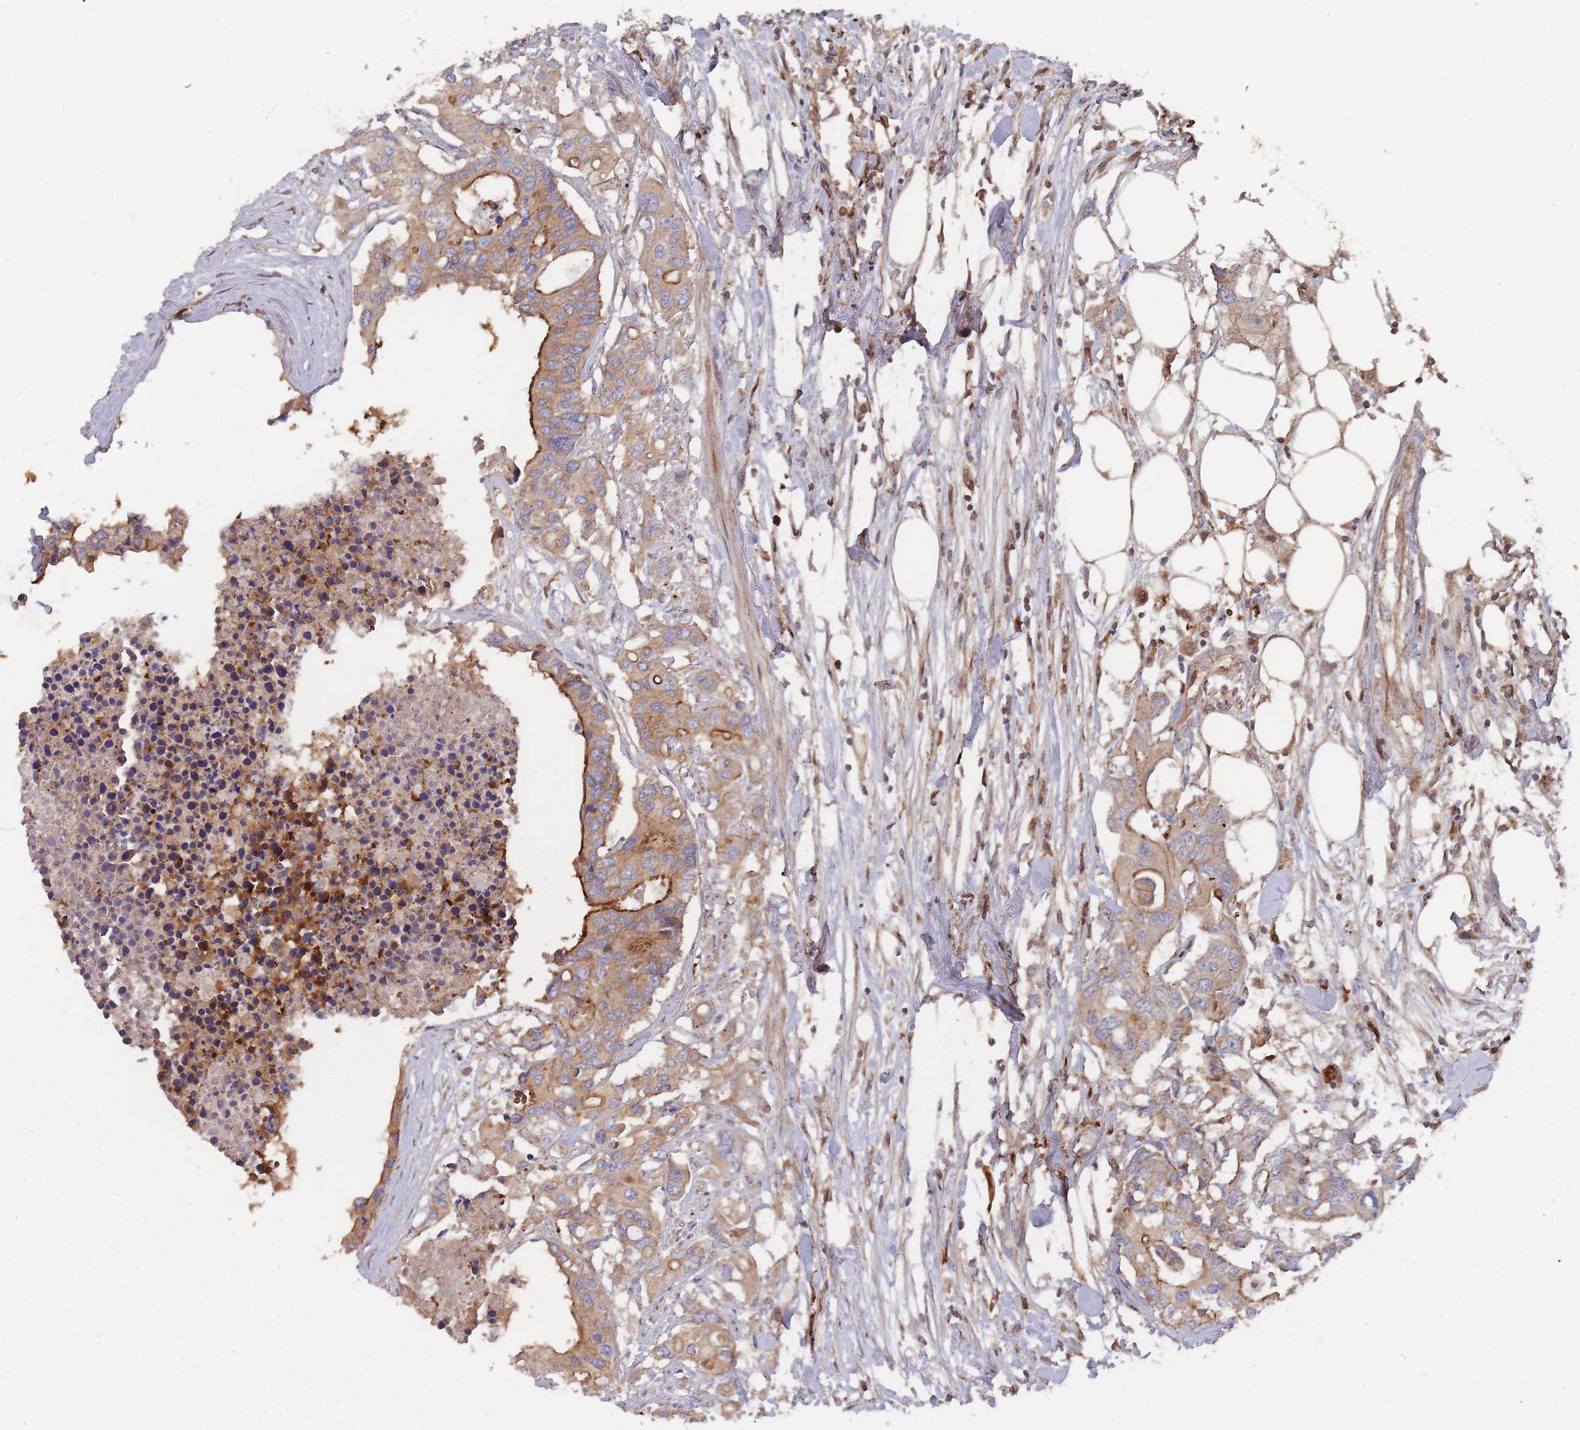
{"staining": {"intensity": "strong", "quantity": "25%-75%", "location": "cytoplasmic/membranous"}, "tissue": "colorectal cancer", "cell_type": "Tumor cells", "image_type": "cancer", "snomed": [{"axis": "morphology", "description": "Adenocarcinoma, NOS"}, {"axis": "topography", "description": "Colon"}], "caption": "Immunohistochemistry (DAB (3,3'-diaminobenzidine)) staining of colorectal adenocarcinoma exhibits strong cytoplasmic/membranous protein positivity in about 25%-75% of tumor cells.", "gene": "THSD7B", "patient": {"sex": "male", "age": 77}}